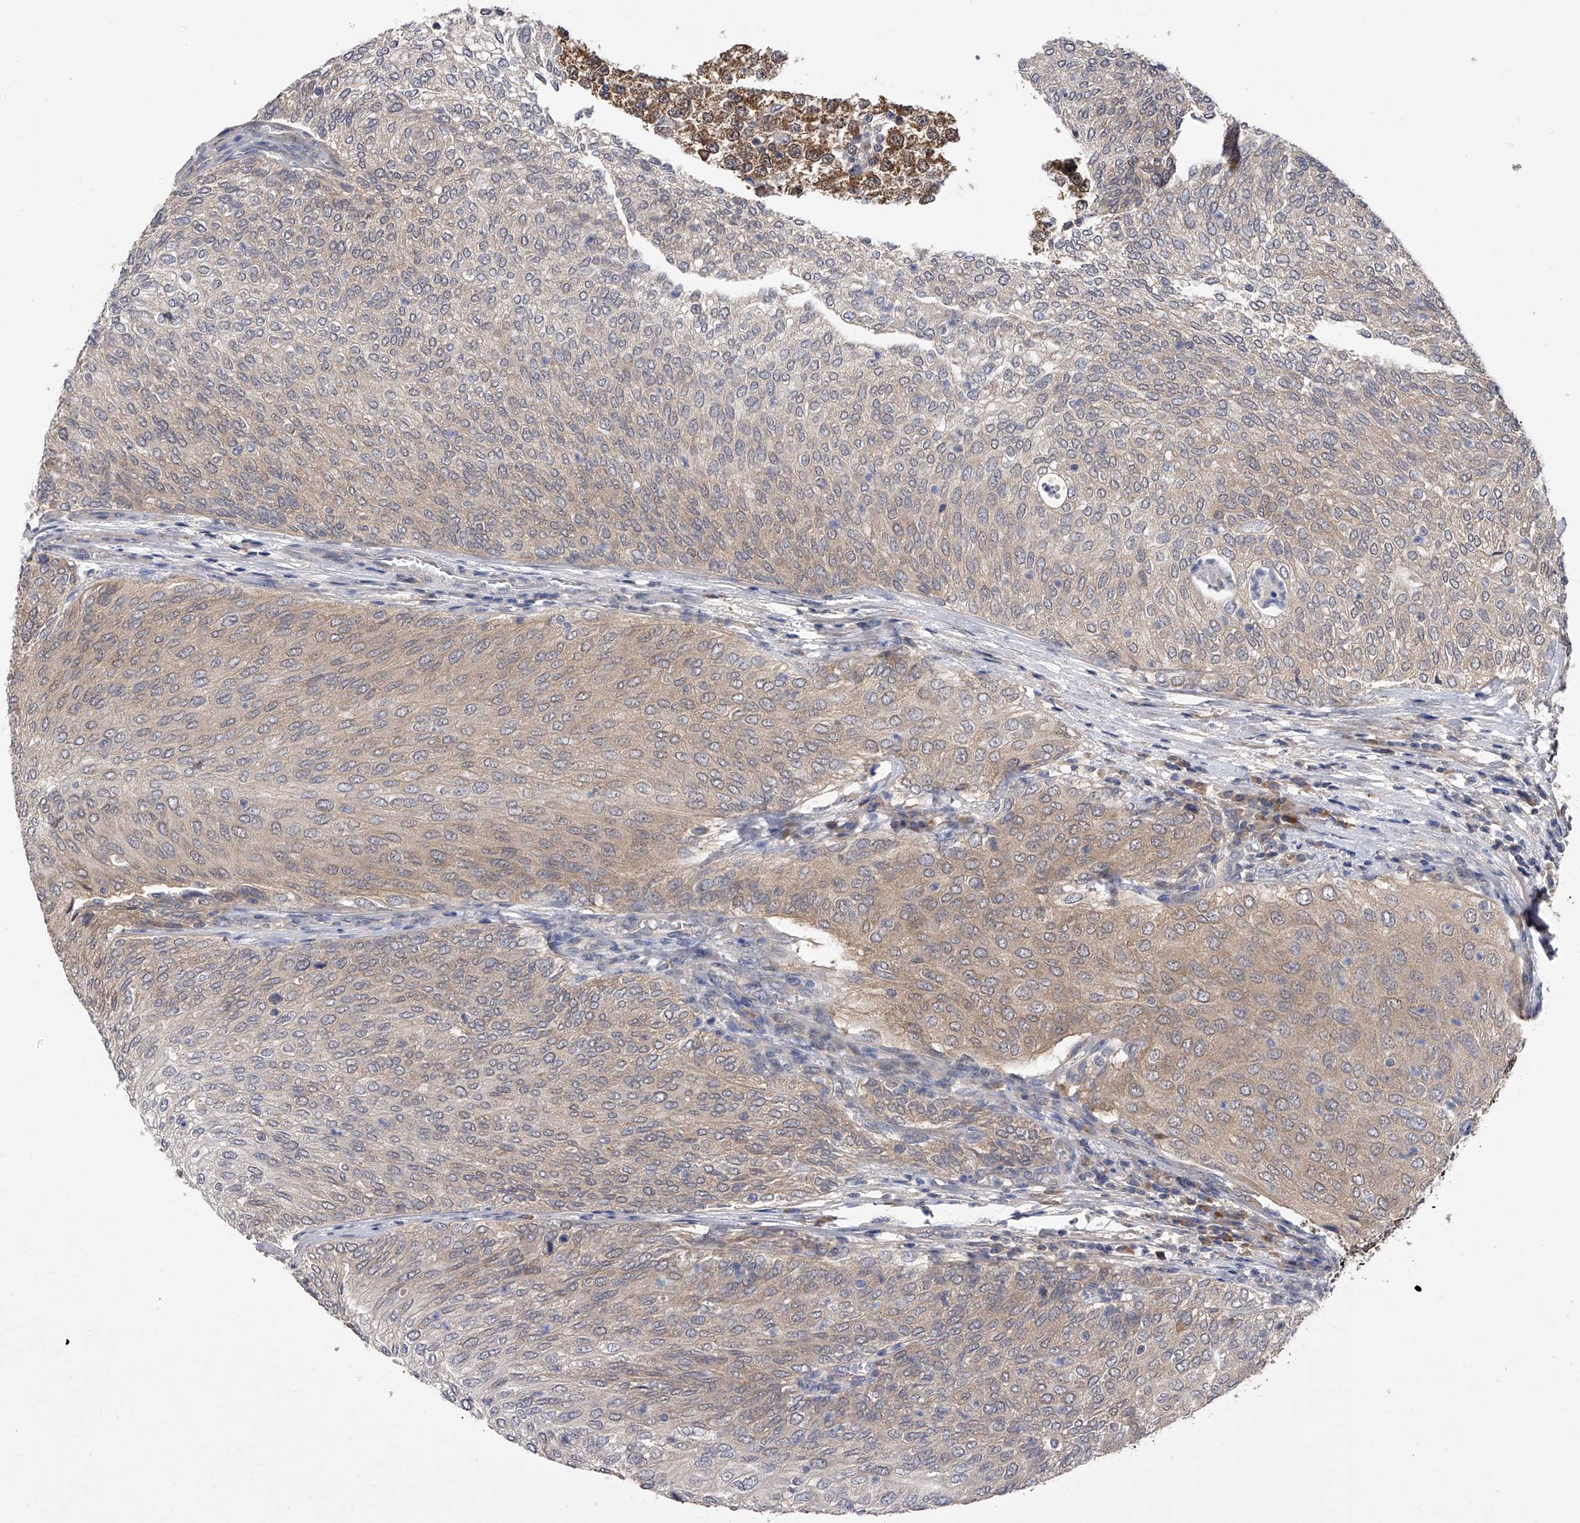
{"staining": {"intensity": "weak", "quantity": "<25%", "location": "cytoplasmic/membranous"}, "tissue": "urothelial cancer", "cell_type": "Tumor cells", "image_type": "cancer", "snomed": [{"axis": "morphology", "description": "Urothelial carcinoma, Low grade"}, {"axis": "topography", "description": "Urinary bladder"}], "caption": "Immunohistochemical staining of urothelial carcinoma (low-grade) shows no significant expression in tumor cells.", "gene": "CFAP298", "patient": {"sex": "female", "age": 79}}